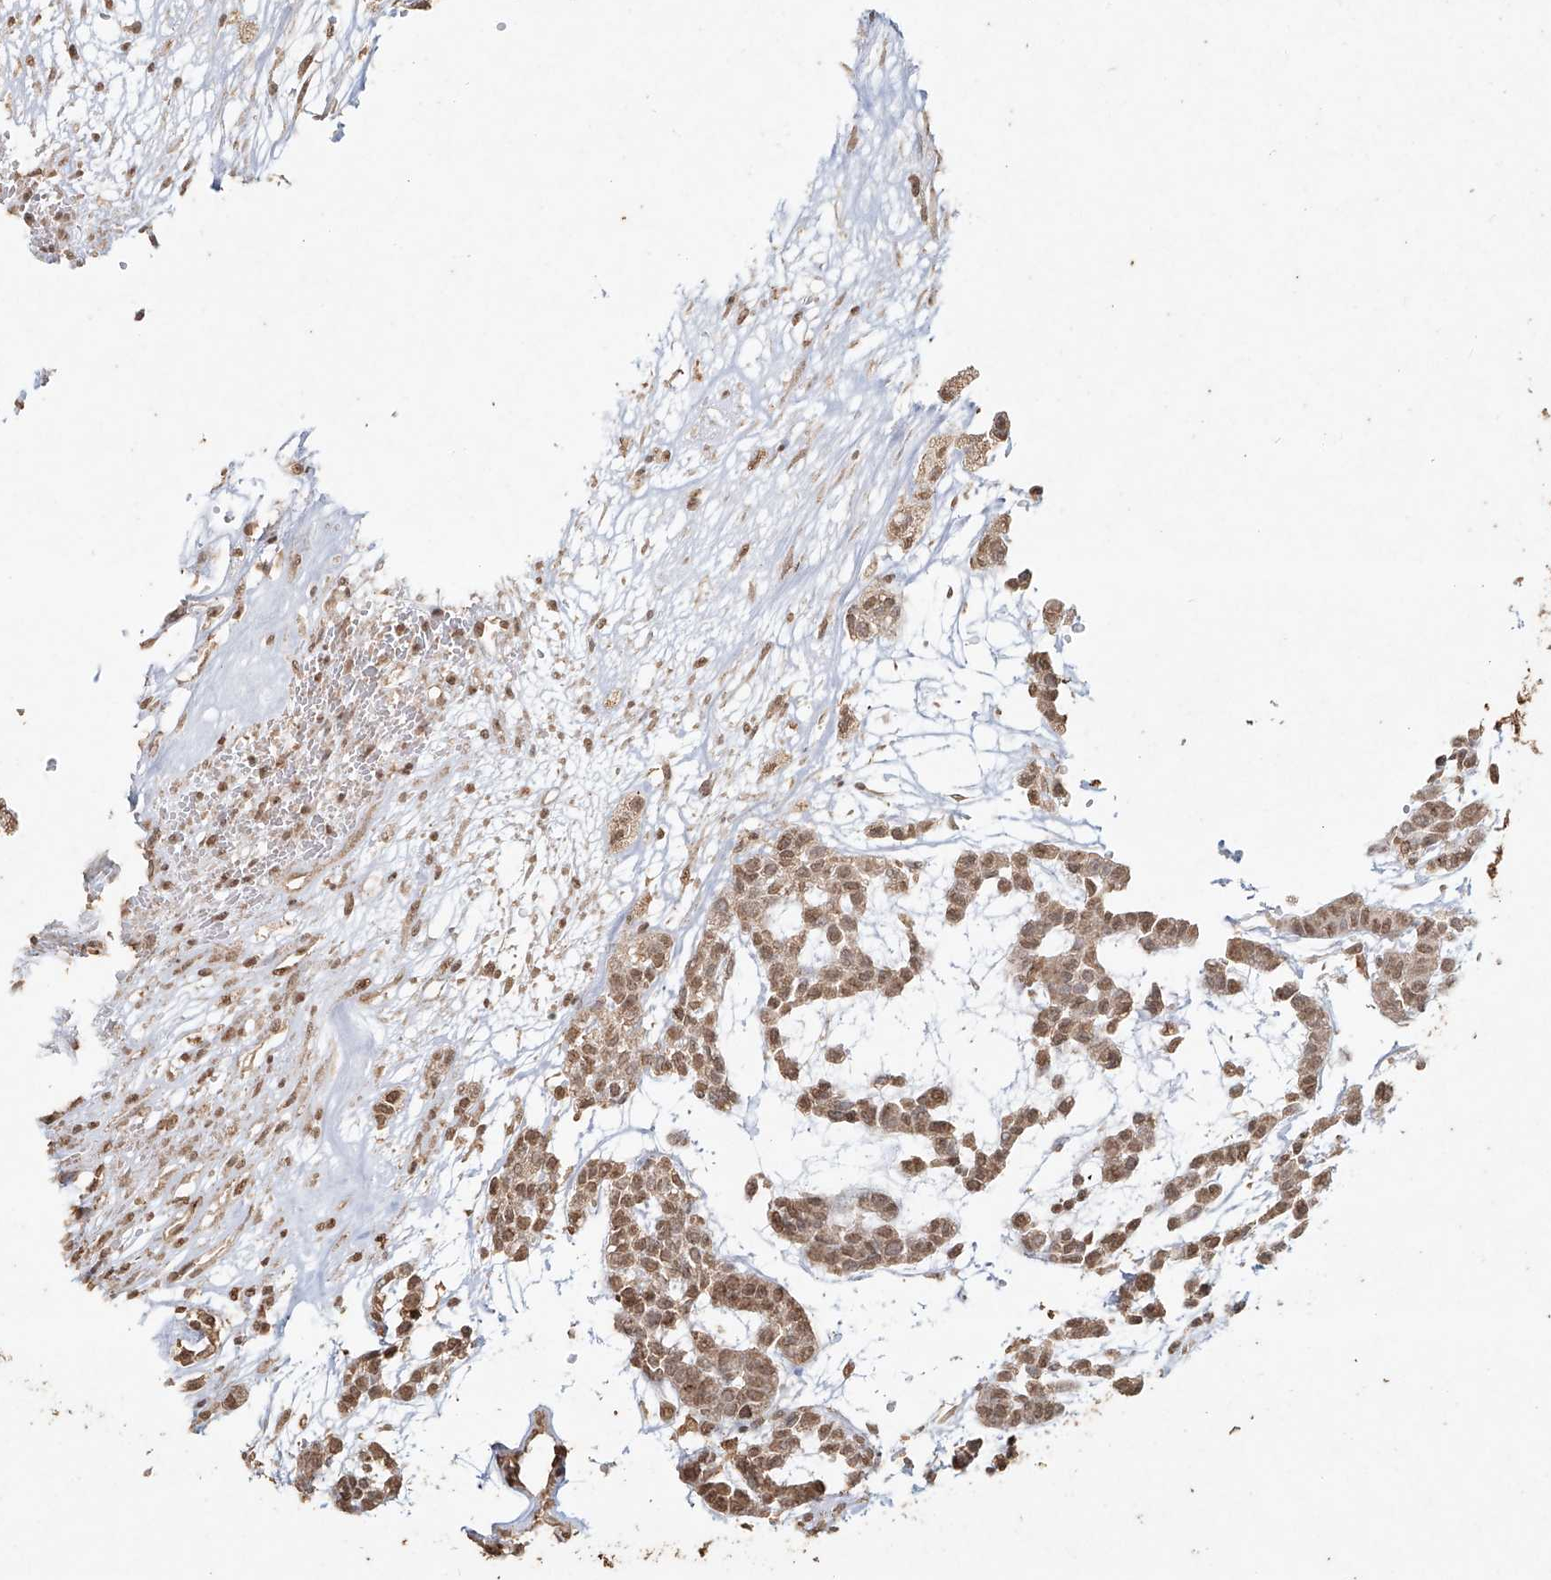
{"staining": {"intensity": "moderate", "quantity": ">75%", "location": "nuclear"}, "tissue": "head and neck cancer", "cell_type": "Tumor cells", "image_type": "cancer", "snomed": [{"axis": "morphology", "description": "Adenocarcinoma, NOS"}, {"axis": "morphology", "description": "Adenoma, NOS"}, {"axis": "topography", "description": "Head-Neck"}], "caption": "Immunohistochemical staining of head and neck cancer (adenoma) exhibits medium levels of moderate nuclear protein positivity in about >75% of tumor cells. Immunohistochemistry stains the protein in brown and the nuclei are stained blue.", "gene": "TIGAR", "patient": {"sex": "female", "age": 55}}